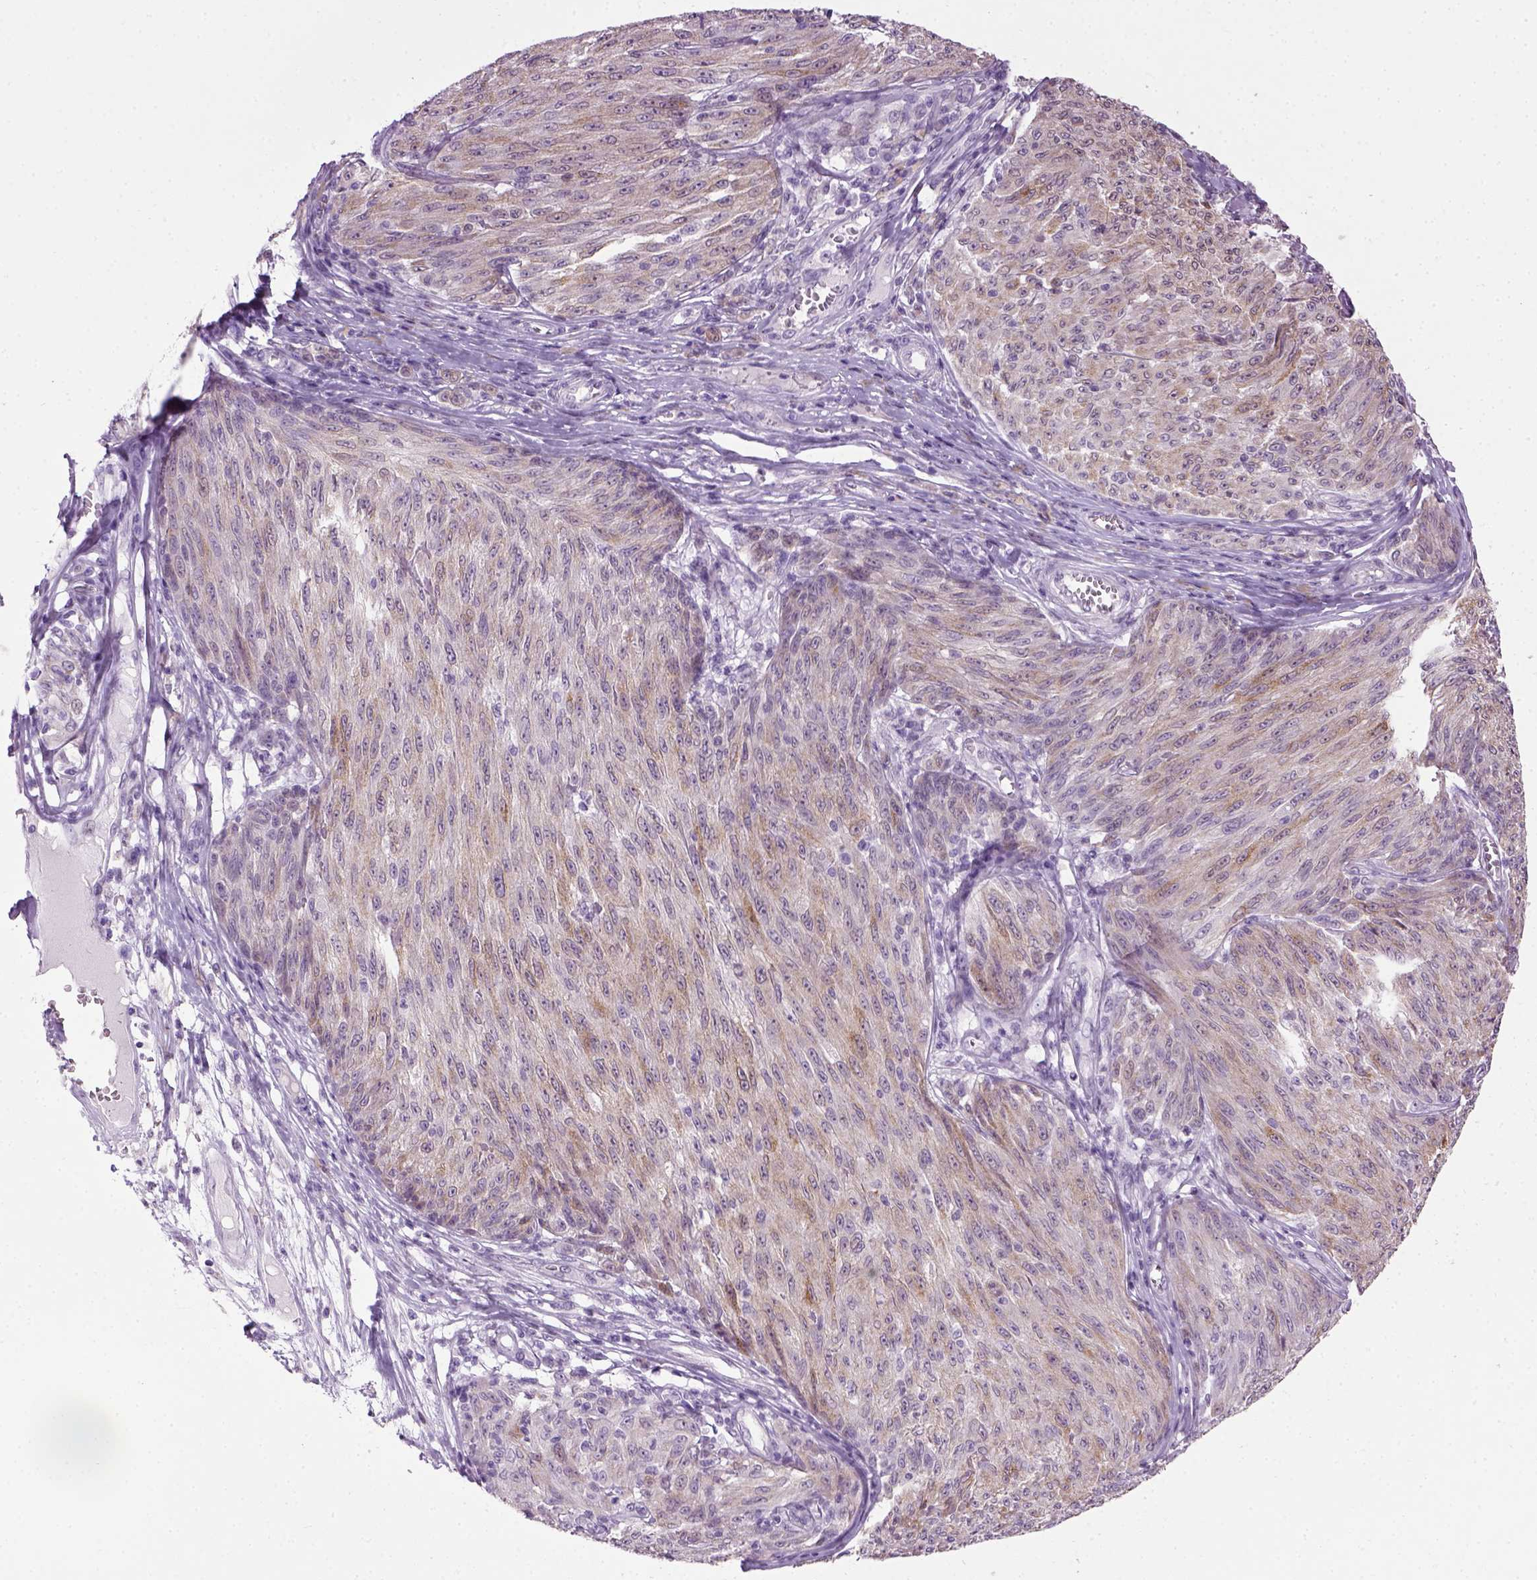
{"staining": {"intensity": "weak", "quantity": "<25%", "location": "cytoplasmic/membranous"}, "tissue": "melanoma", "cell_type": "Tumor cells", "image_type": "cancer", "snomed": [{"axis": "morphology", "description": "Malignant melanoma, NOS"}, {"axis": "topography", "description": "Skin"}], "caption": "IHC image of neoplastic tissue: melanoma stained with DAB exhibits no significant protein expression in tumor cells.", "gene": "GABRB2", "patient": {"sex": "male", "age": 85}}